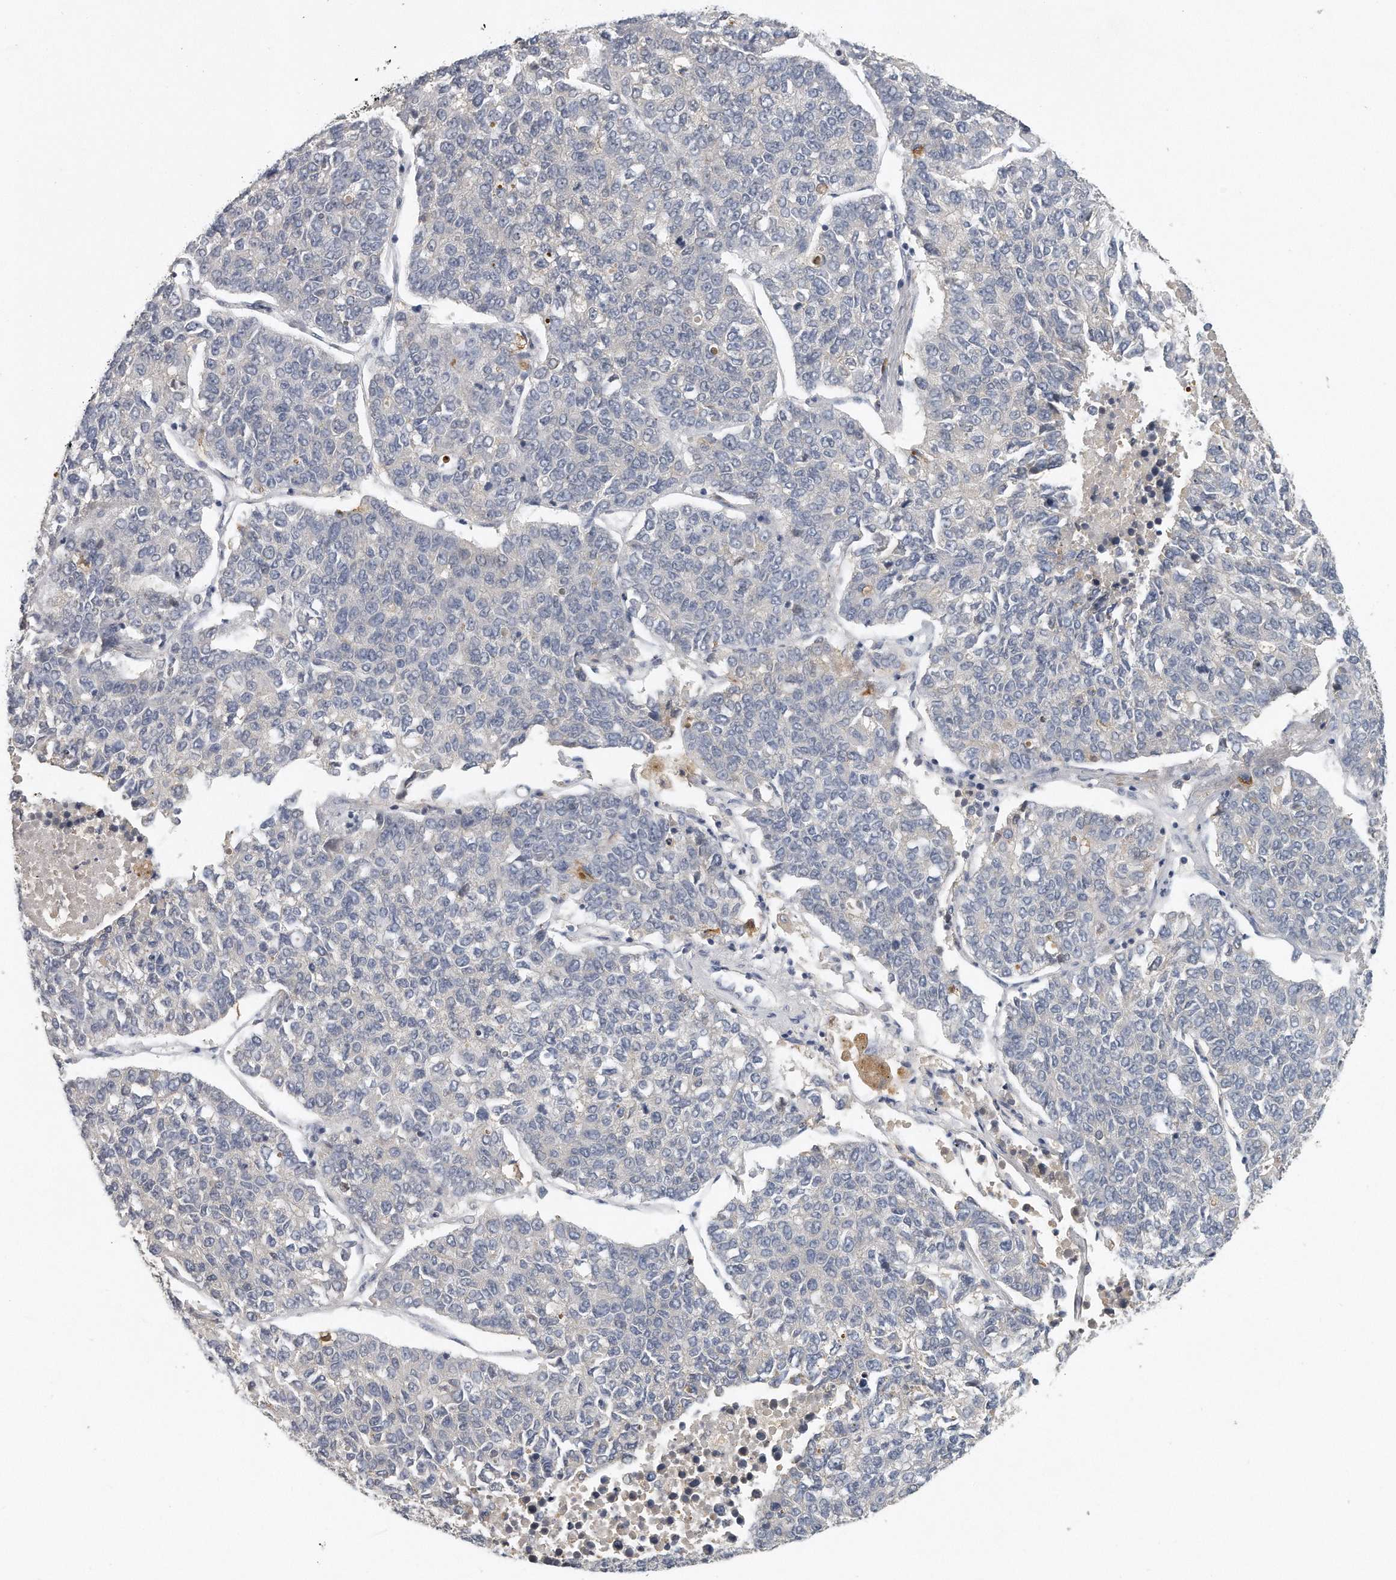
{"staining": {"intensity": "negative", "quantity": "none", "location": "none"}, "tissue": "lung cancer", "cell_type": "Tumor cells", "image_type": "cancer", "snomed": [{"axis": "morphology", "description": "Adenocarcinoma, NOS"}, {"axis": "topography", "description": "Lung"}], "caption": "An immunohistochemistry micrograph of lung cancer (adenocarcinoma) is shown. There is no staining in tumor cells of lung cancer (adenocarcinoma).", "gene": "TRAPPC14", "patient": {"sex": "male", "age": 49}}